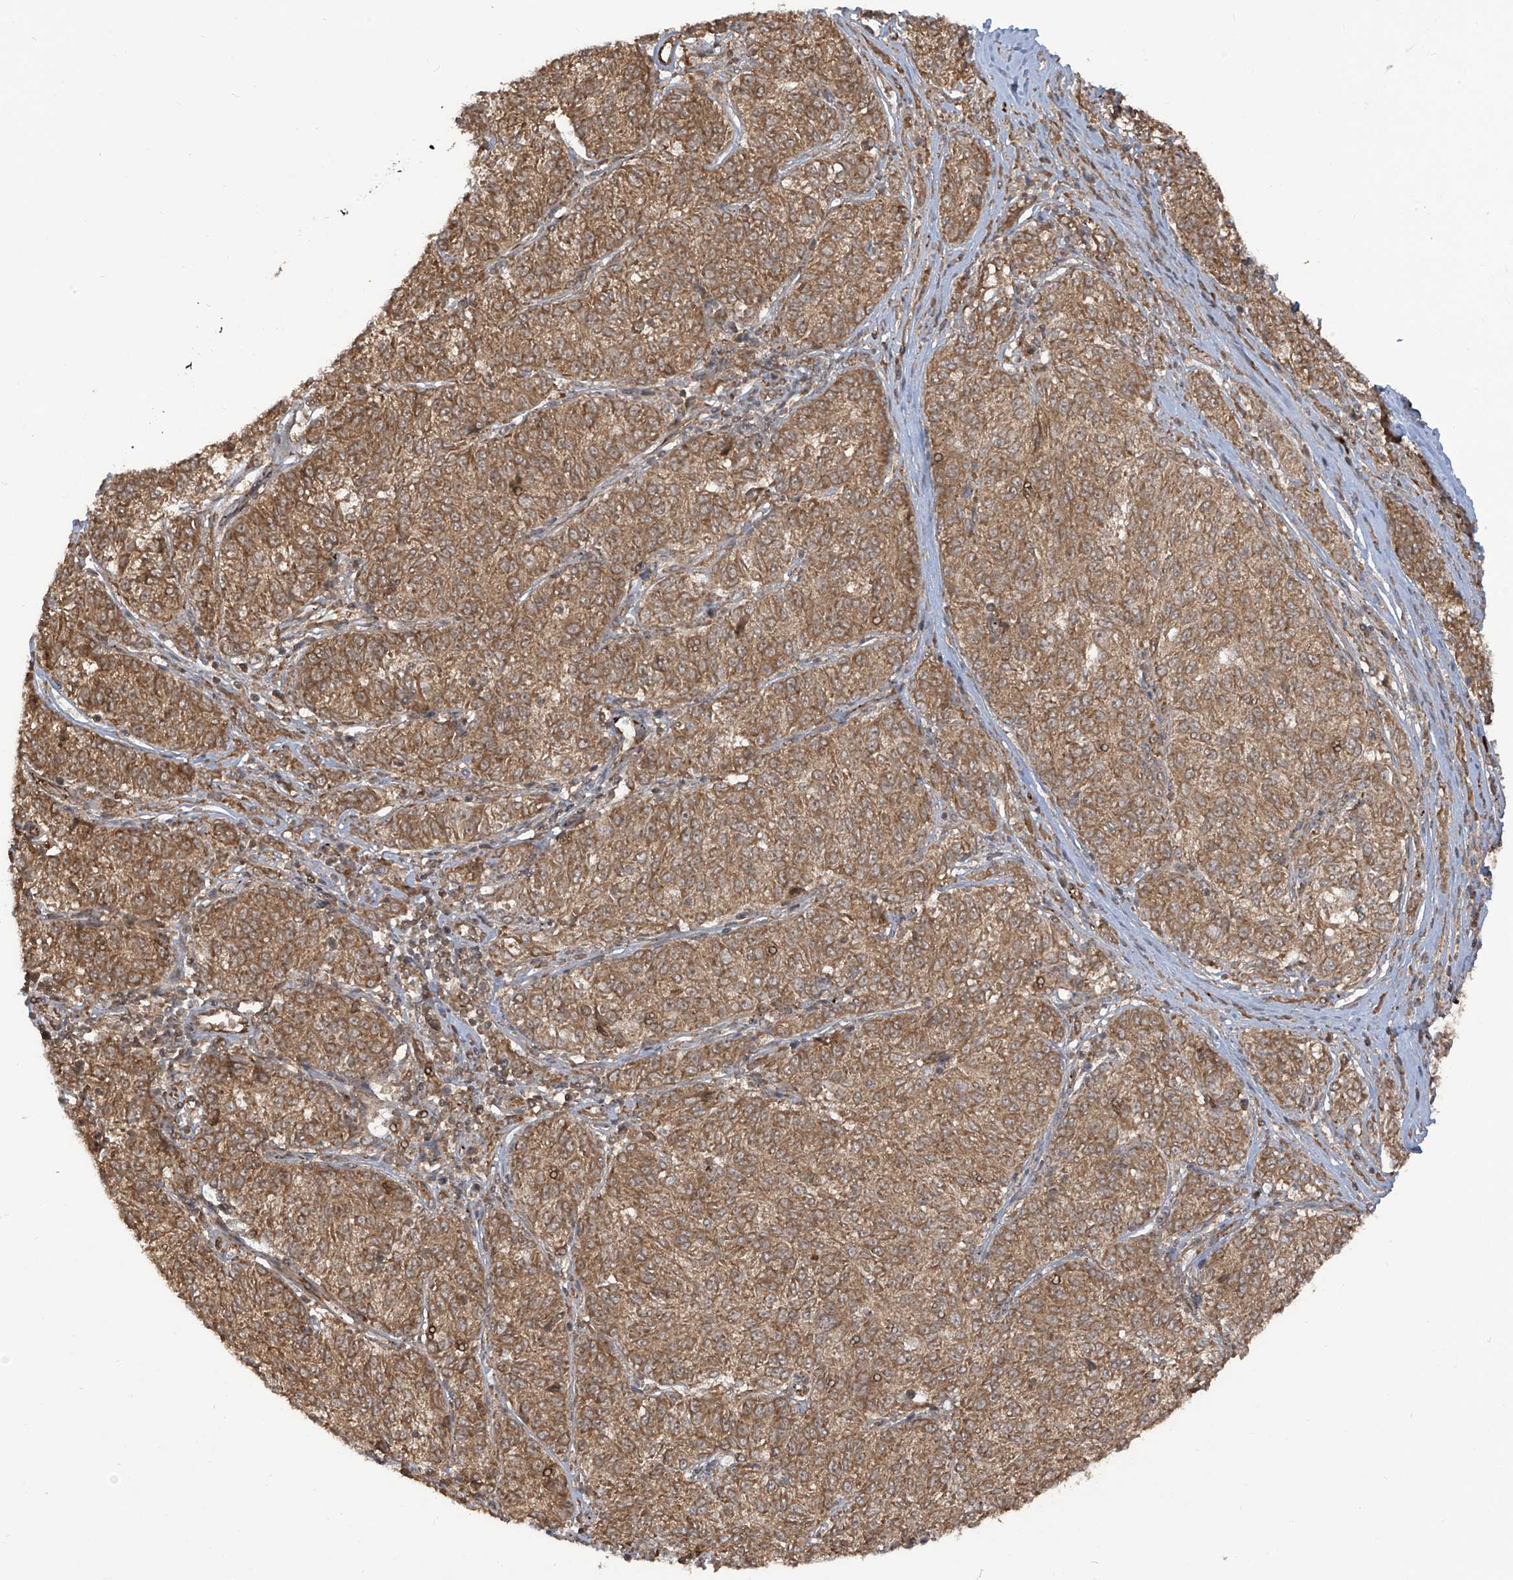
{"staining": {"intensity": "moderate", "quantity": ">75%", "location": "cytoplasmic/membranous"}, "tissue": "melanoma", "cell_type": "Tumor cells", "image_type": "cancer", "snomed": [{"axis": "morphology", "description": "Malignant melanoma, NOS"}, {"axis": "topography", "description": "Skin"}], "caption": "A medium amount of moderate cytoplasmic/membranous expression is present in about >75% of tumor cells in melanoma tissue.", "gene": "TRIM67", "patient": {"sex": "female", "age": 72}}